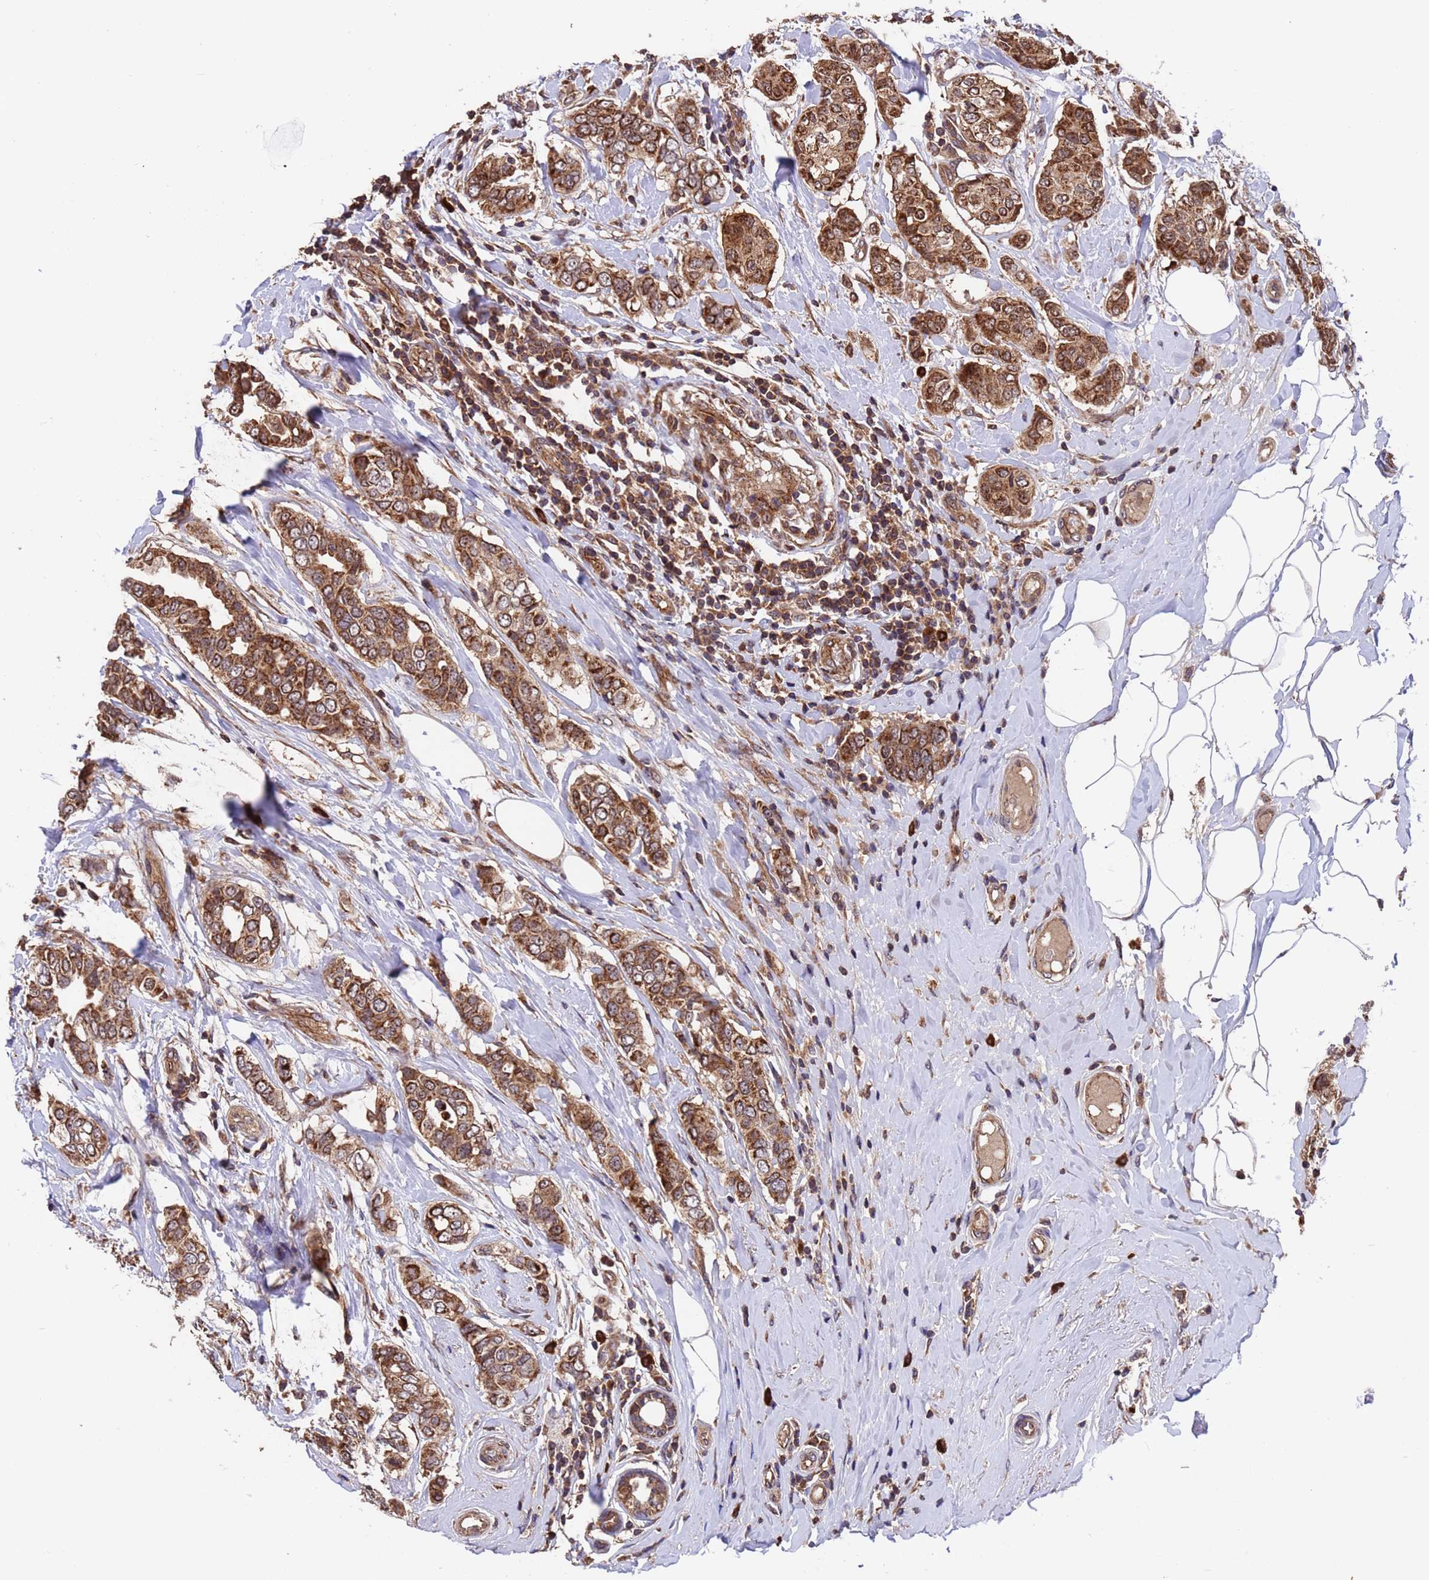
{"staining": {"intensity": "strong", "quantity": ">75%", "location": "cytoplasmic/membranous"}, "tissue": "breast cancer", "cell_type": "Tumor cells", "image_type": "cancer", "snomed": [{"axis": "morphology", "description": "Lobular carcinoma"}, {"axis": "topography", "description": "Breast"}], "caption": "A micrograph of human lobular carcinoma (breast) stained for a protein shows strong cytoplasmic/membranous brown staining in tumor cells.", "gene": "TSR3", "patient": {"sex": "female", "age": 51}}